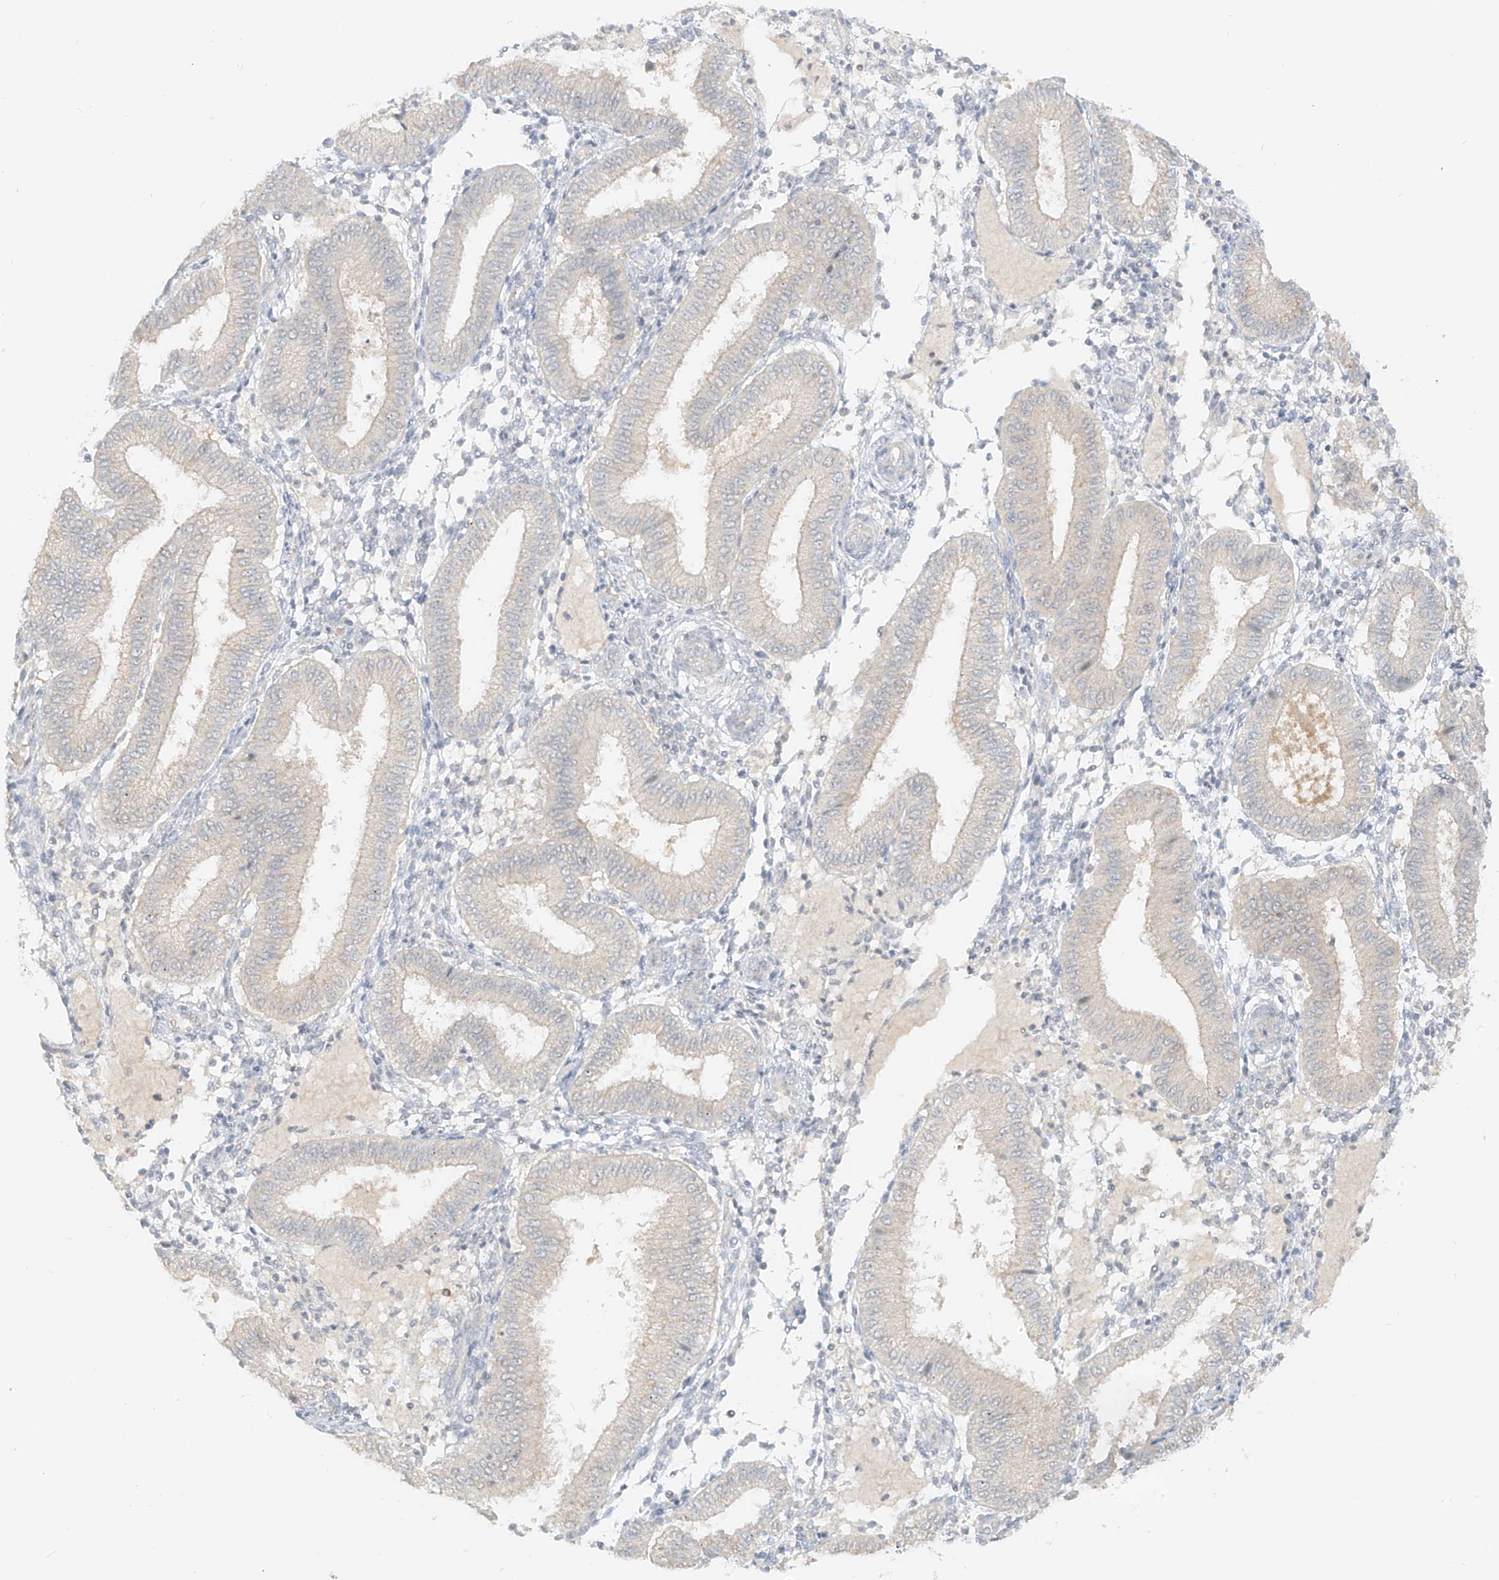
{"staining": {"intensity": "negative", "quantity": "none", "location": "none"}, "tissue": "endometrium", "cell_type": "Cells in endometrial stroma", "image_type": "normal", "snomed": [{"axis": "morphology", "description": "Normal tissue, NOS"}, {"axis": "topography", "description": "Endometrium"}], "caption": "An immunohistochemistry (IHC) photomicrograph of unremarkable endometrium is shown. There is no staining in cells in endometrial stroma of endometrium.", "gene": "LIPT1", "patient": {"sex": "female", "age": 39}}